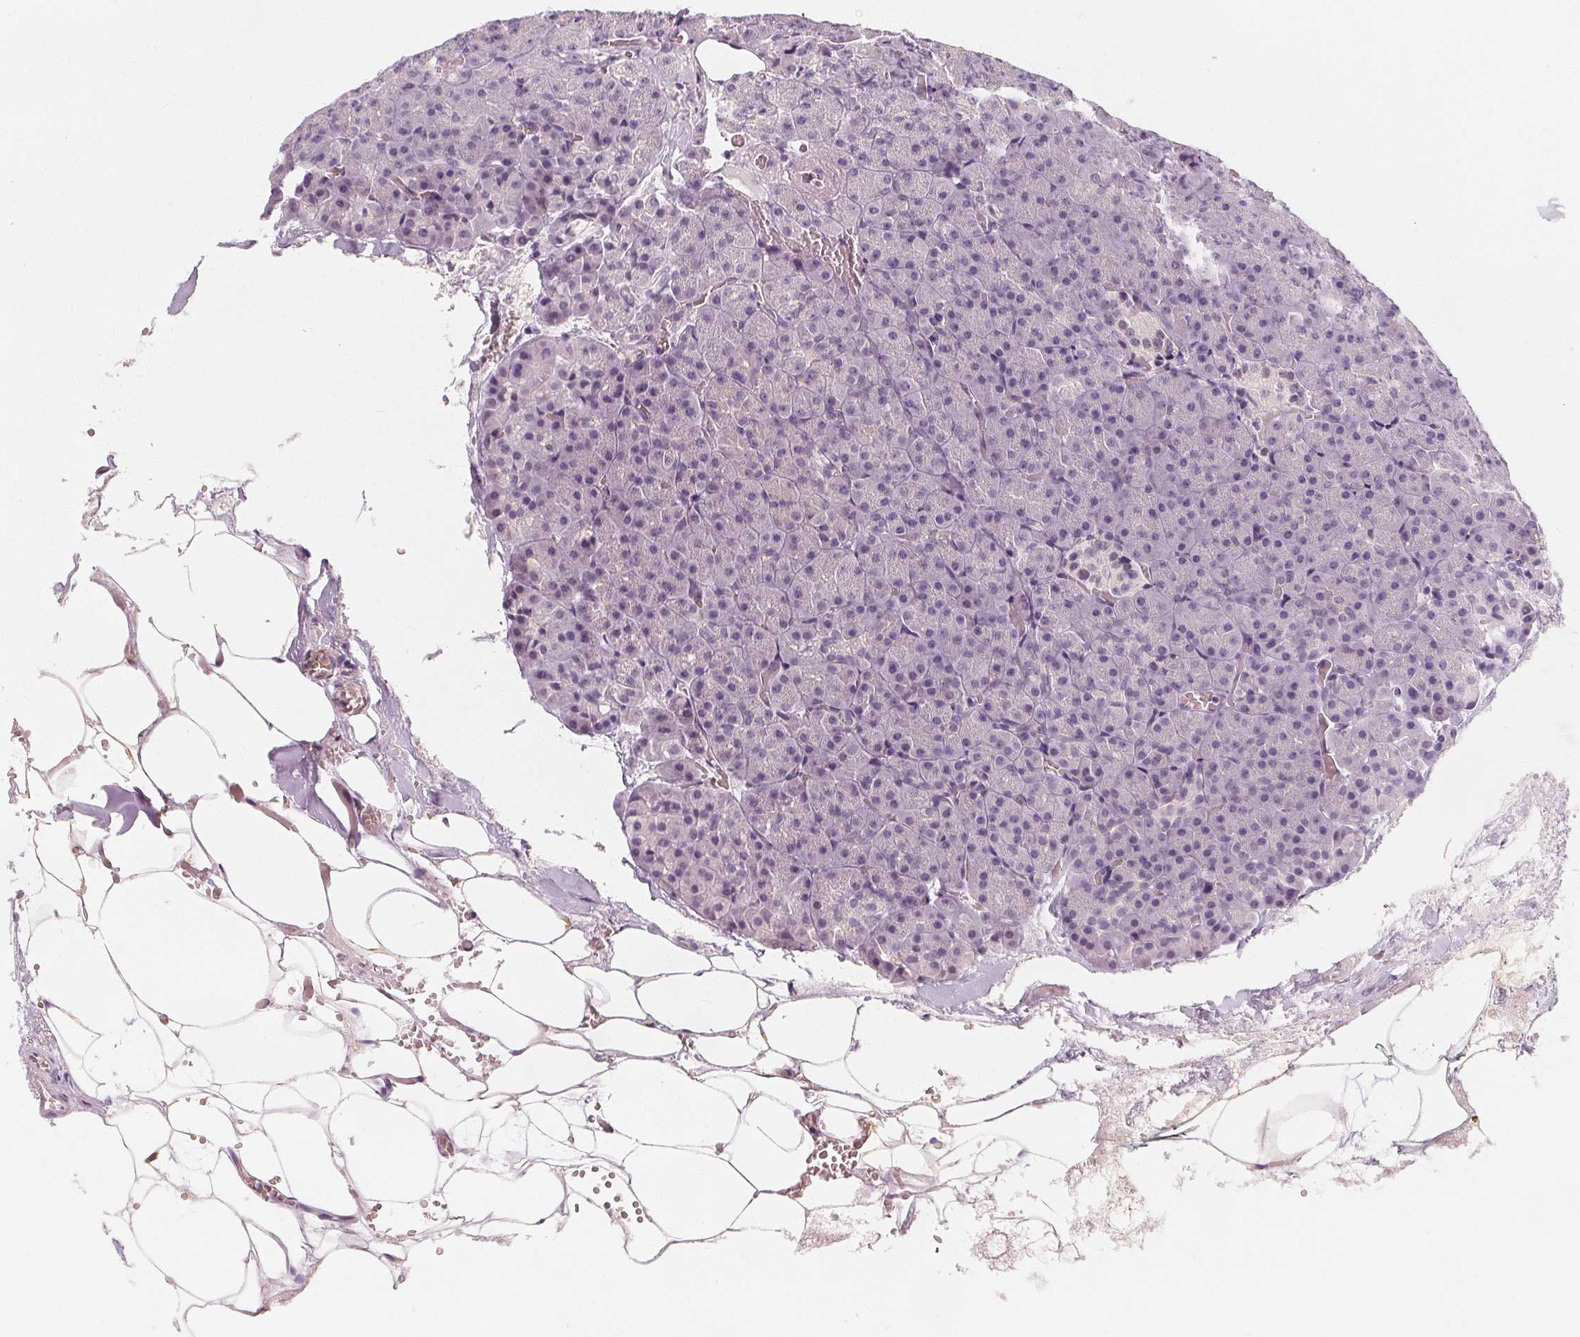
{"staining": {"intensity": "negative", "quantity": "none", "location": "none"}, "tissue": "pancreas", "cell_type": "Exocrine glandular cells", "image_type": "normal", "snomed": [{"axis": "morphology", "description": "Normal tissue, NOS"}, {"axis": "topography", "description": "Pancreas"}], "caption": "The photomicrograph demonstrates no significant positivity in exocrine glandular cells of pancreas. The staining is performed using DAB brown chromogen with nuclei counter-stained in using hematoxylin.", "gene": "UGP2", "patient": {"sex": "female", "age": 74}}